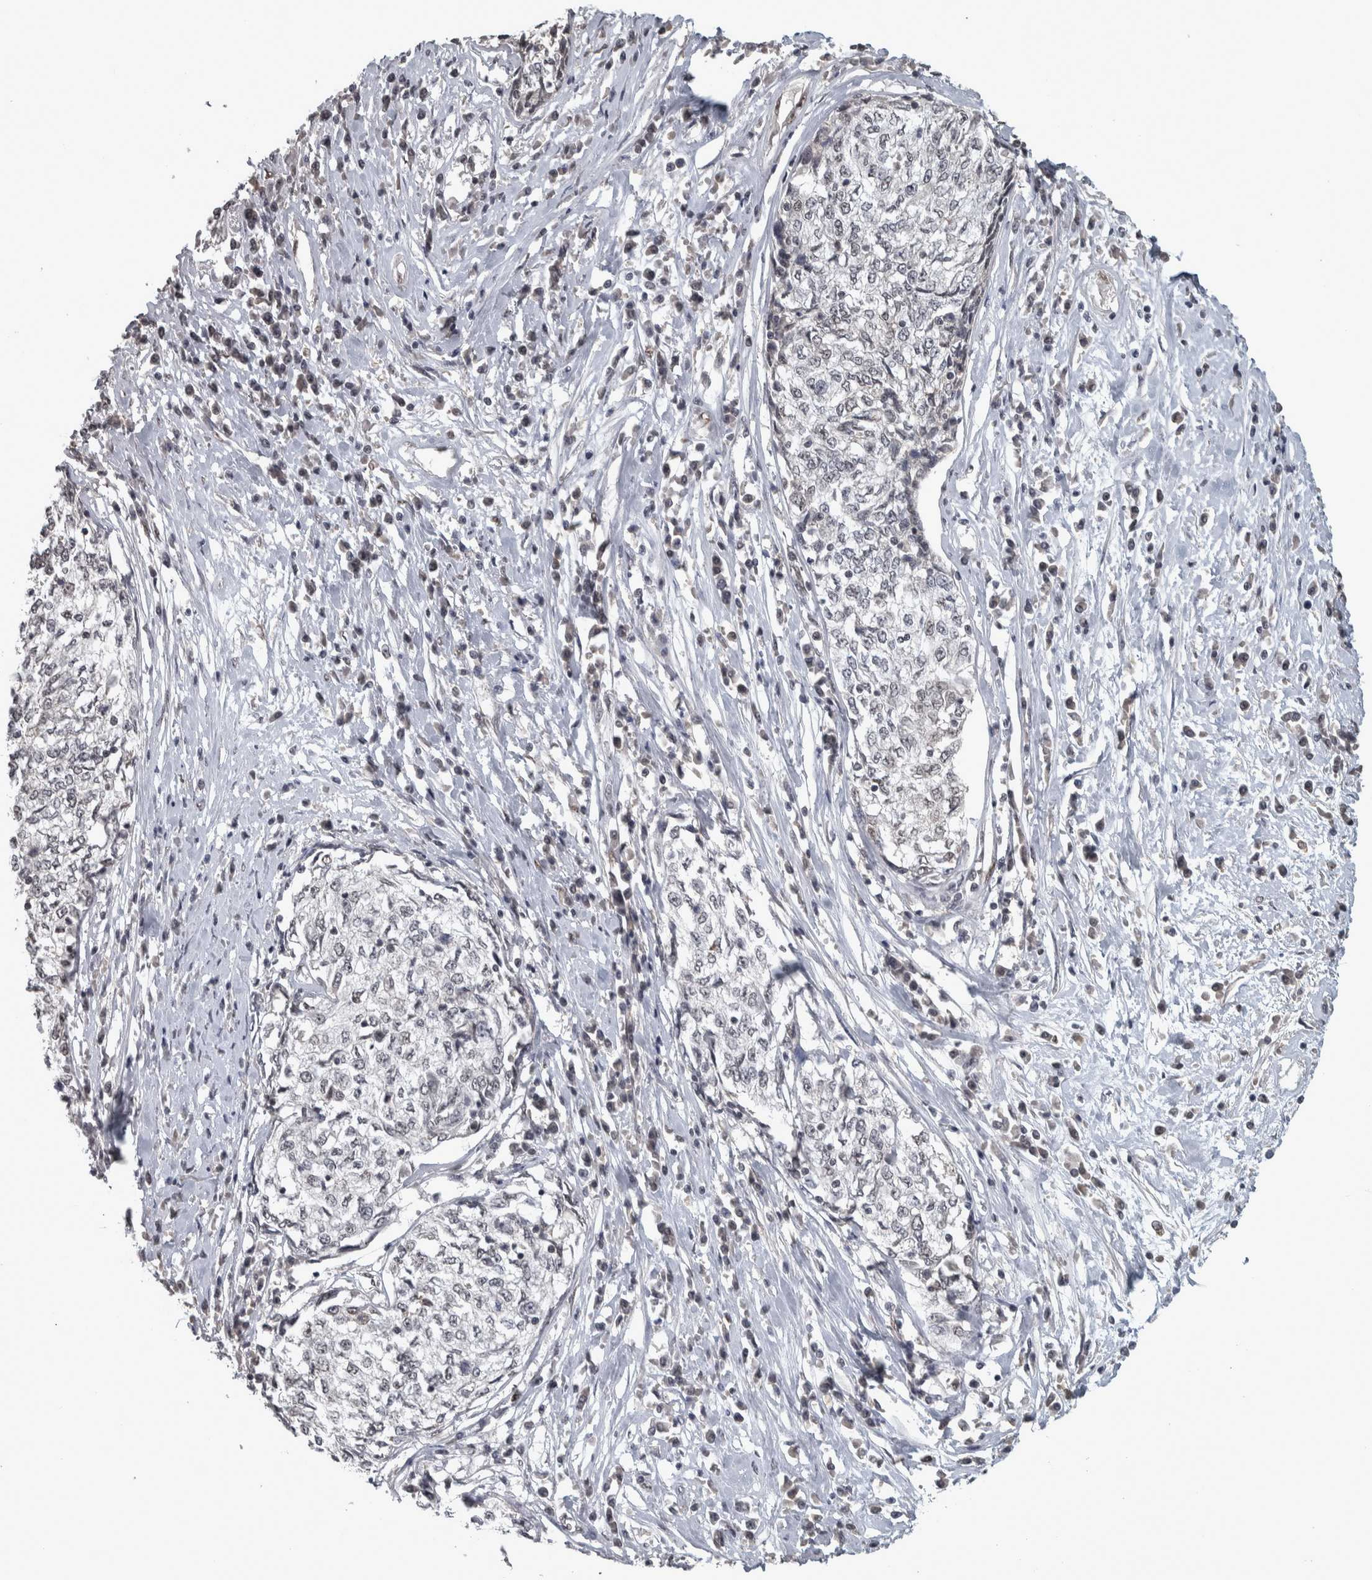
{"staining": {"intensity": "negative", "quantity": "none", "location": "none"}, "tissue": "cervical cancer", "cell_type": "Tumor cells", "image_type": "cancer", "snomed": [{"axis": "morphology", "description": "Squamous cell carcinoma, NOS"}, {"axis": "topography", "description": "Cervix"}], "caption": "Immunohistochemical staining of human cervical cancer (squamous cell carcinoma) demonstrates no significant expression in tumor cells.", "gene": "DDX42", "patient": {"sex": "female", "age": 57}}